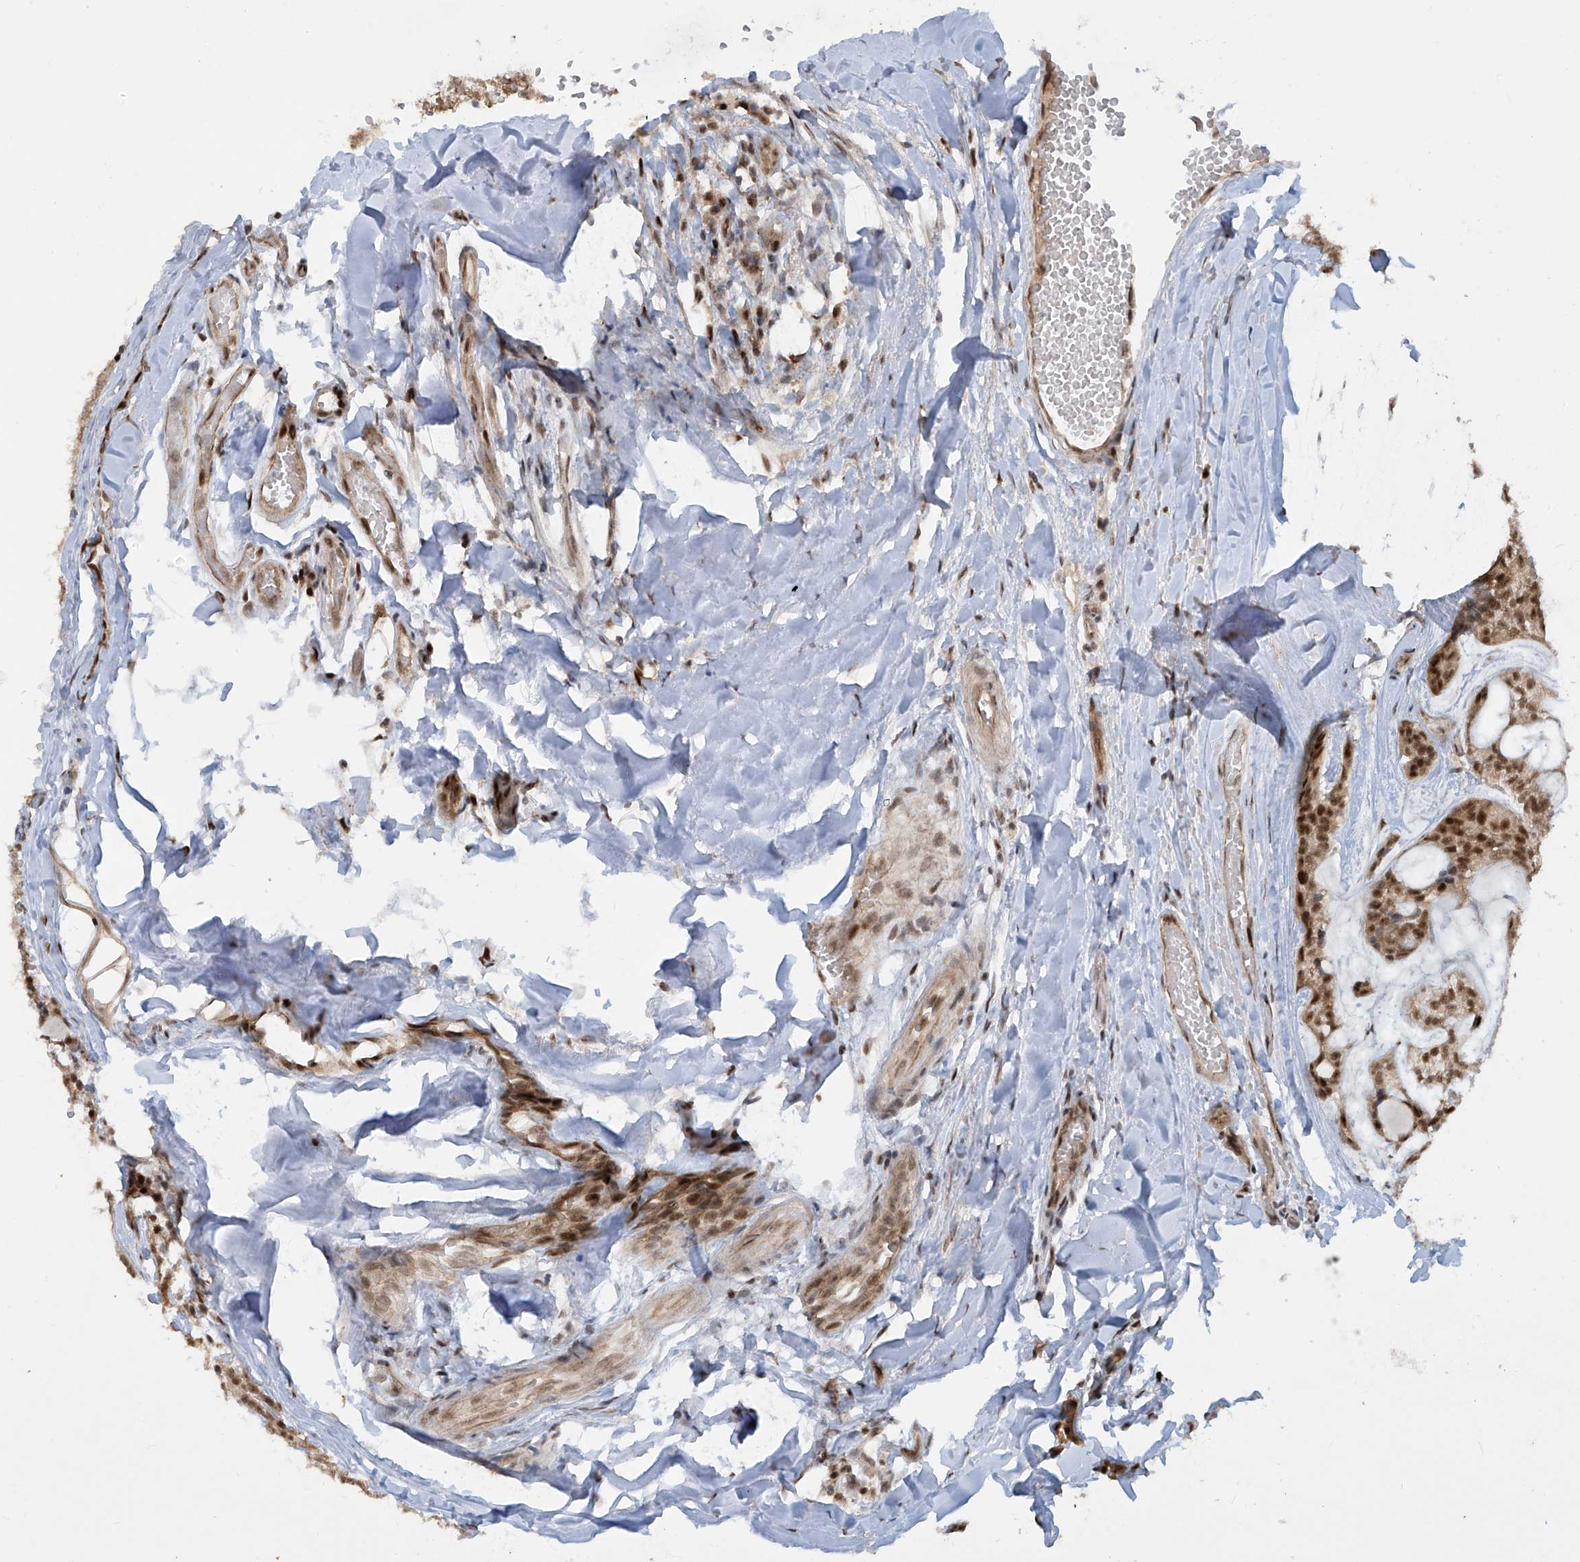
{"staining": {"intensity": "moderate", "quantity": ">75%", "location": "nuclear"}, "tissue": "head and neck cancer", "cell_type": "Tumor cells", "image_type": "cancer", "snomed": [{"axis": "morphology", "description": "Adenocarcinoma, NOS"}, {"axis": "topography", "description": "Head-Neck"}], "caption": "Protein expression analysis of human head and neck cancer reveals moderate nuclear positivity in about >75% of tumor cells. The protein is stained brown, and the nuclei are stained in blue (DAB (3,3'-diaminobenzidine) IHC with brightfield microscopy, high magnification).", "gene": "LAGE3", "patient": {"sex": "male", "age": 66}}